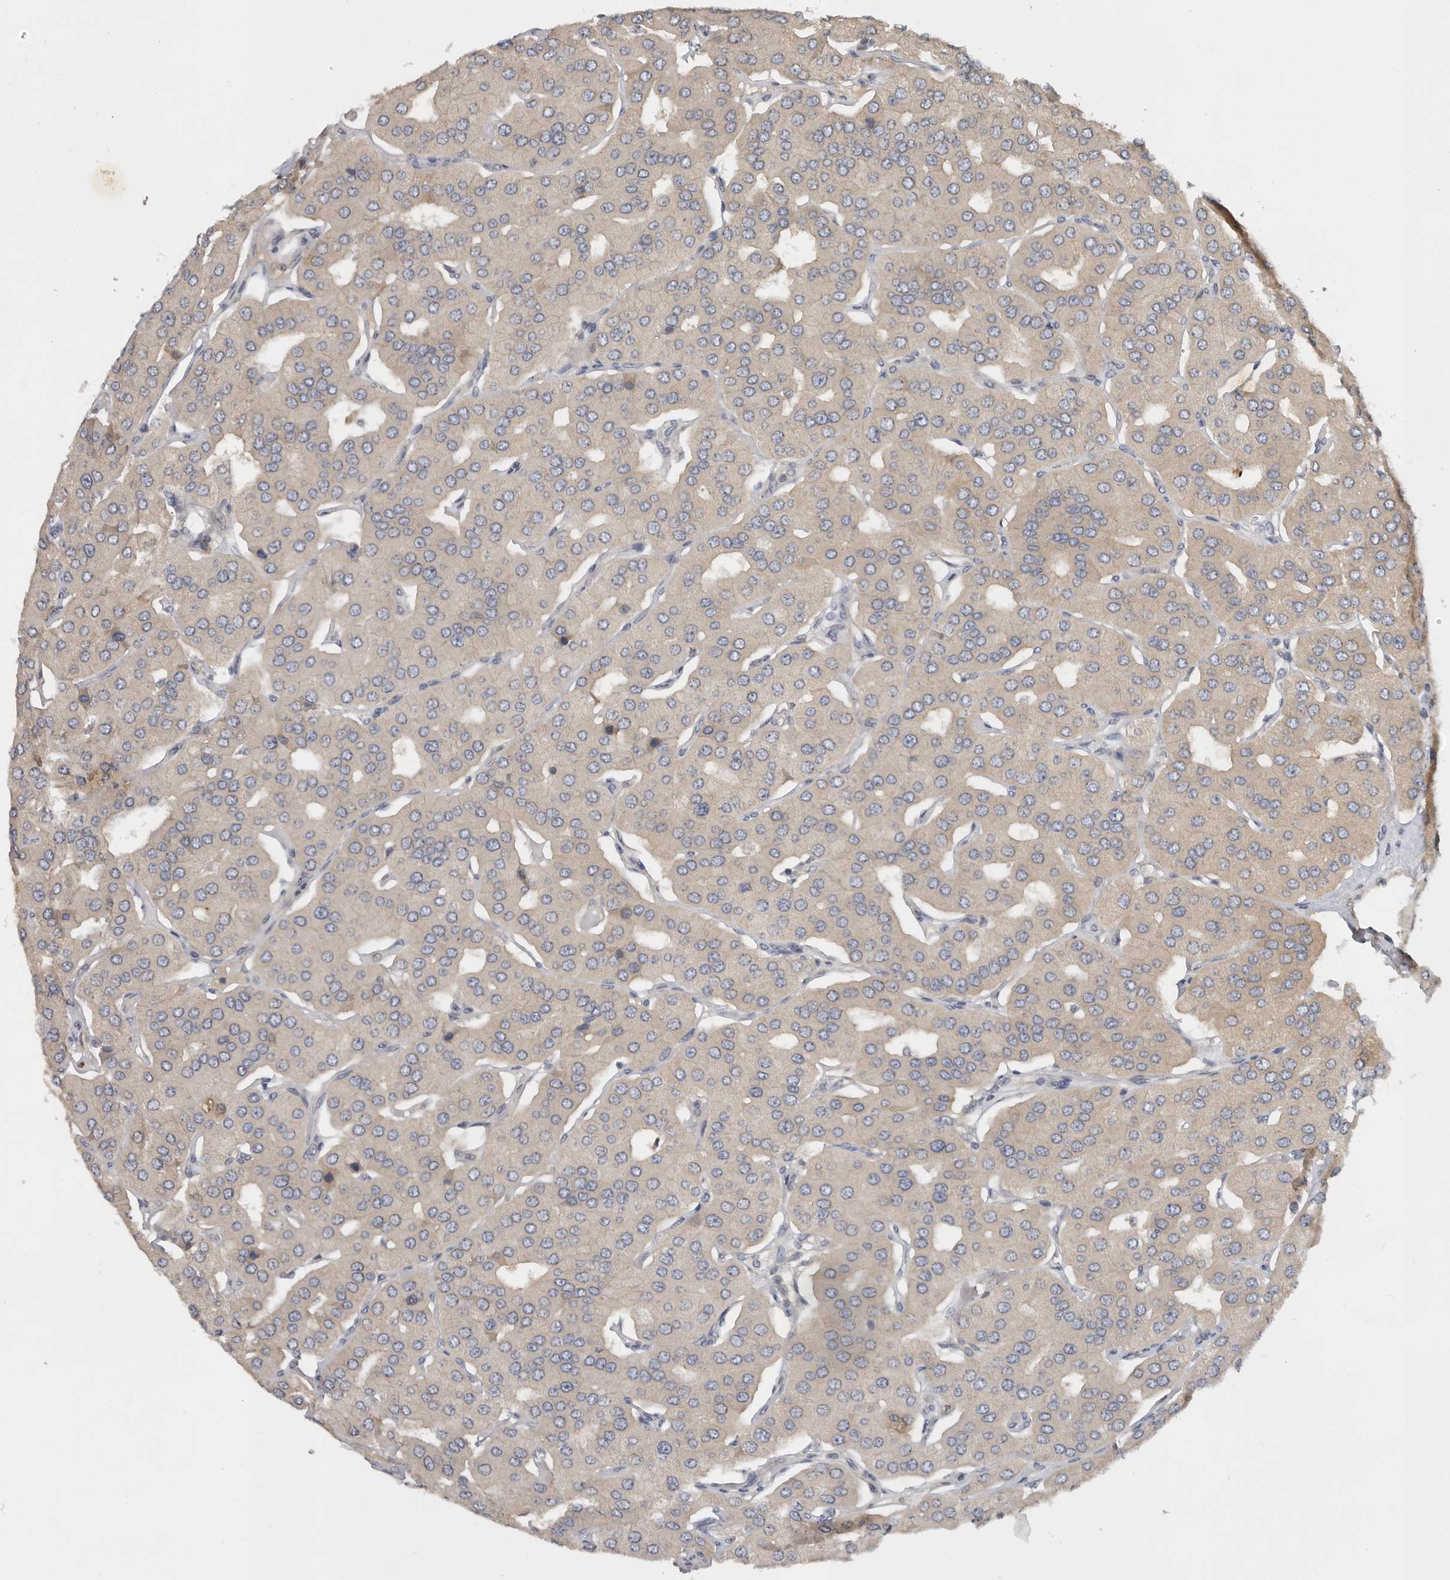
{"staining": {"intensity": "moderate", "quantity": "25%-75%", "location": "cytoplasmic/membranous"}, "tissue": "parathyroid gland", "cell_type": "Glandular cells", "image_type": "normal", "snomed": [{"axis": "morphology", "description": "Normal tissue, NOS"}, {"axis": "morphology", "description": "Adenoma, NOS"}, {"axis": "topography", "description": "Parathyroid gland"}], "caption": "Glandular cells reveal moderate cytoplasmic/membranous staining in about 25%-75% of cells in benign parathyroid gland. (IHC, brightfield microscopy, high magnification).", "gene": "PPP1R42", "patient": {"sex": "female", "age": 86}}